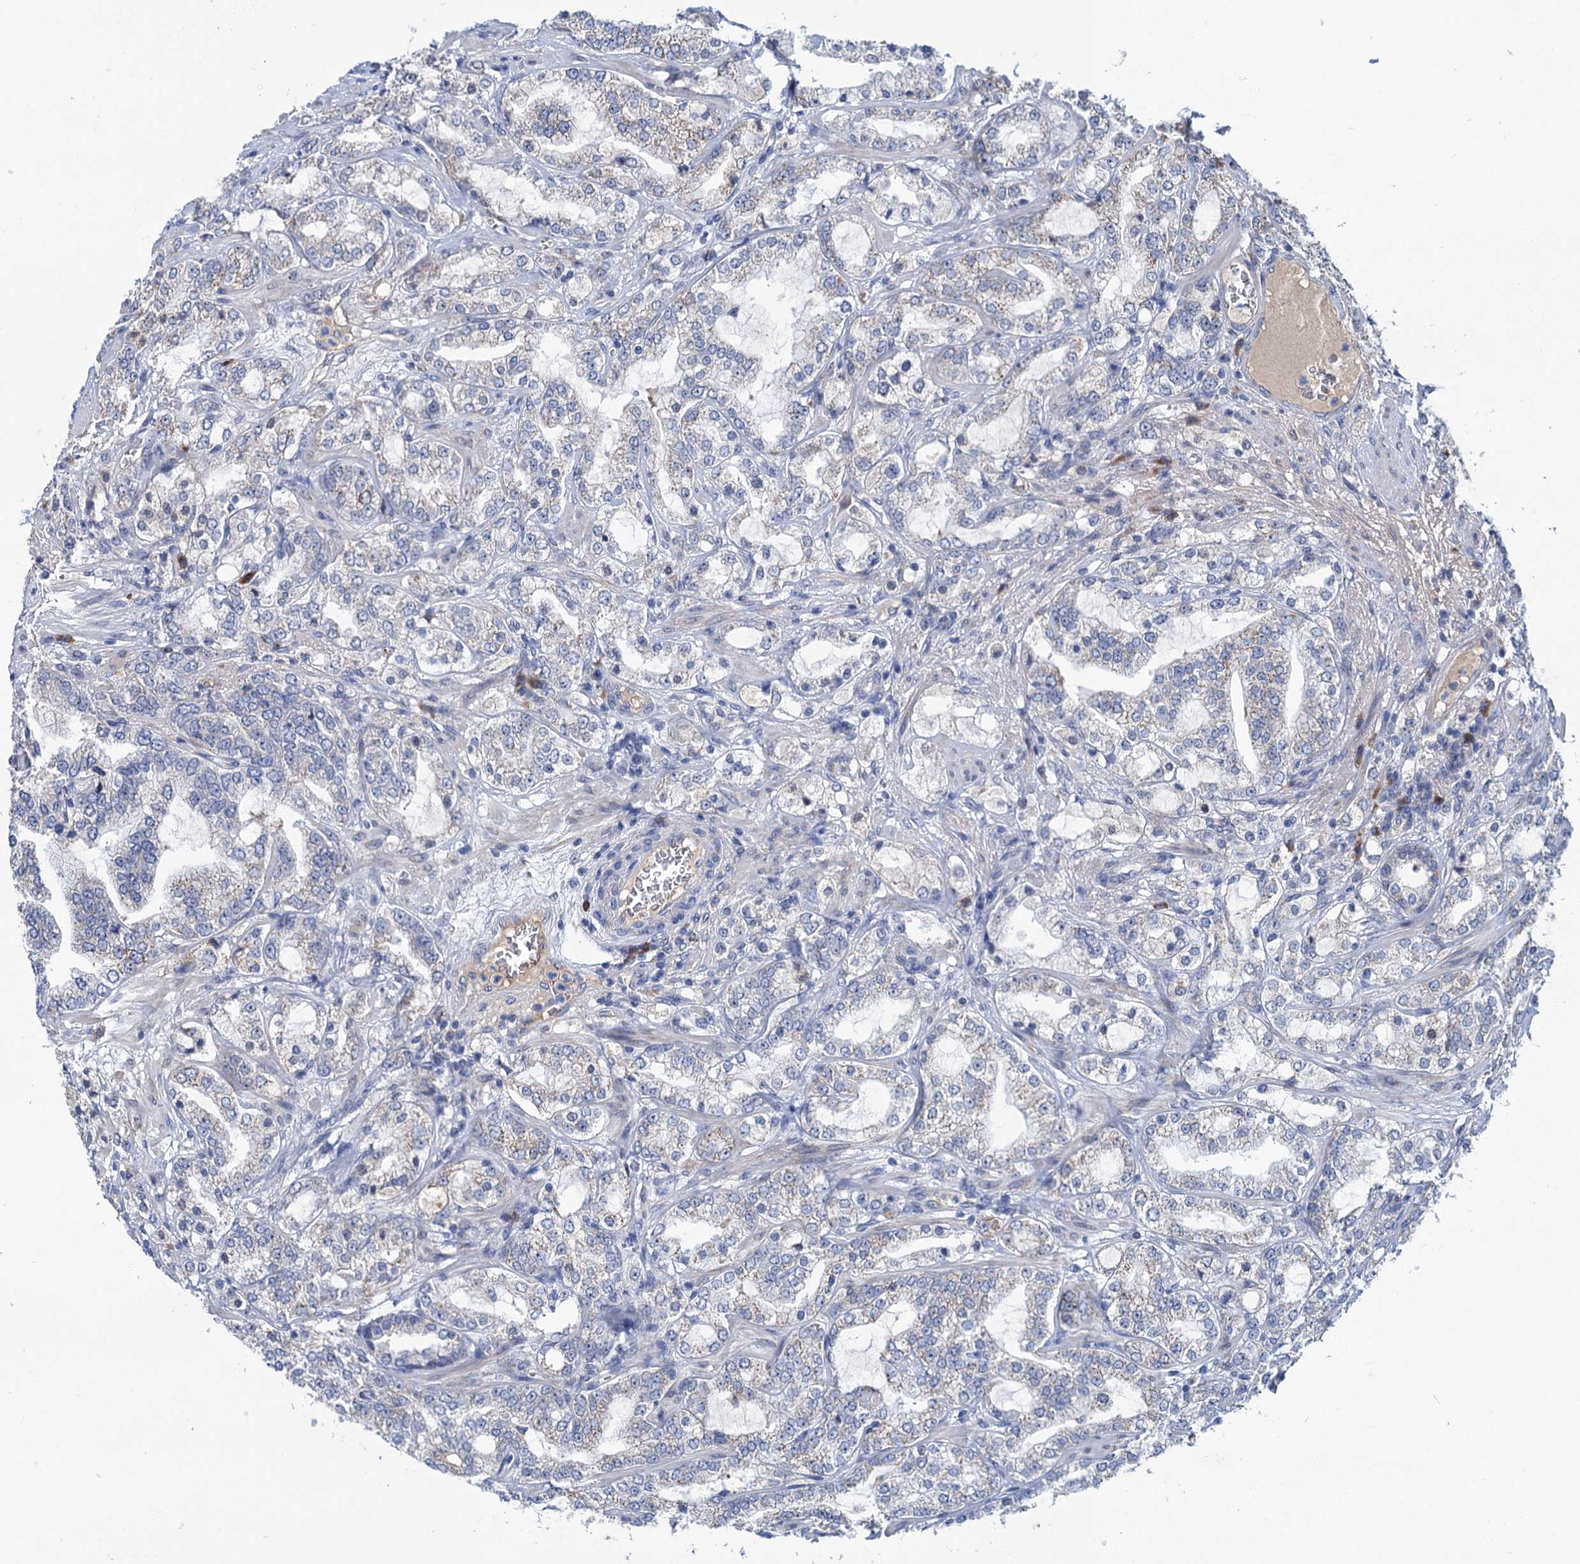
{"staining": {"intensity": "weak", "quantity": "<25%", "location": "cytoplasmic/membranous"}, "tissue": "prostate cancer", "cell_type": "Tumor cells", "image_type": "cancer", "snomed": [{"axis": "morphology", "description": "Adenocarcinoma, High grade"}, {"axis": "topography", "description": "Prostate"}], "caption": "The photomicrograph shows no staining of tumor cells in prostate cancer.", "gene": "LPIN1", "patient": {"sex": "male", "age": 64}}